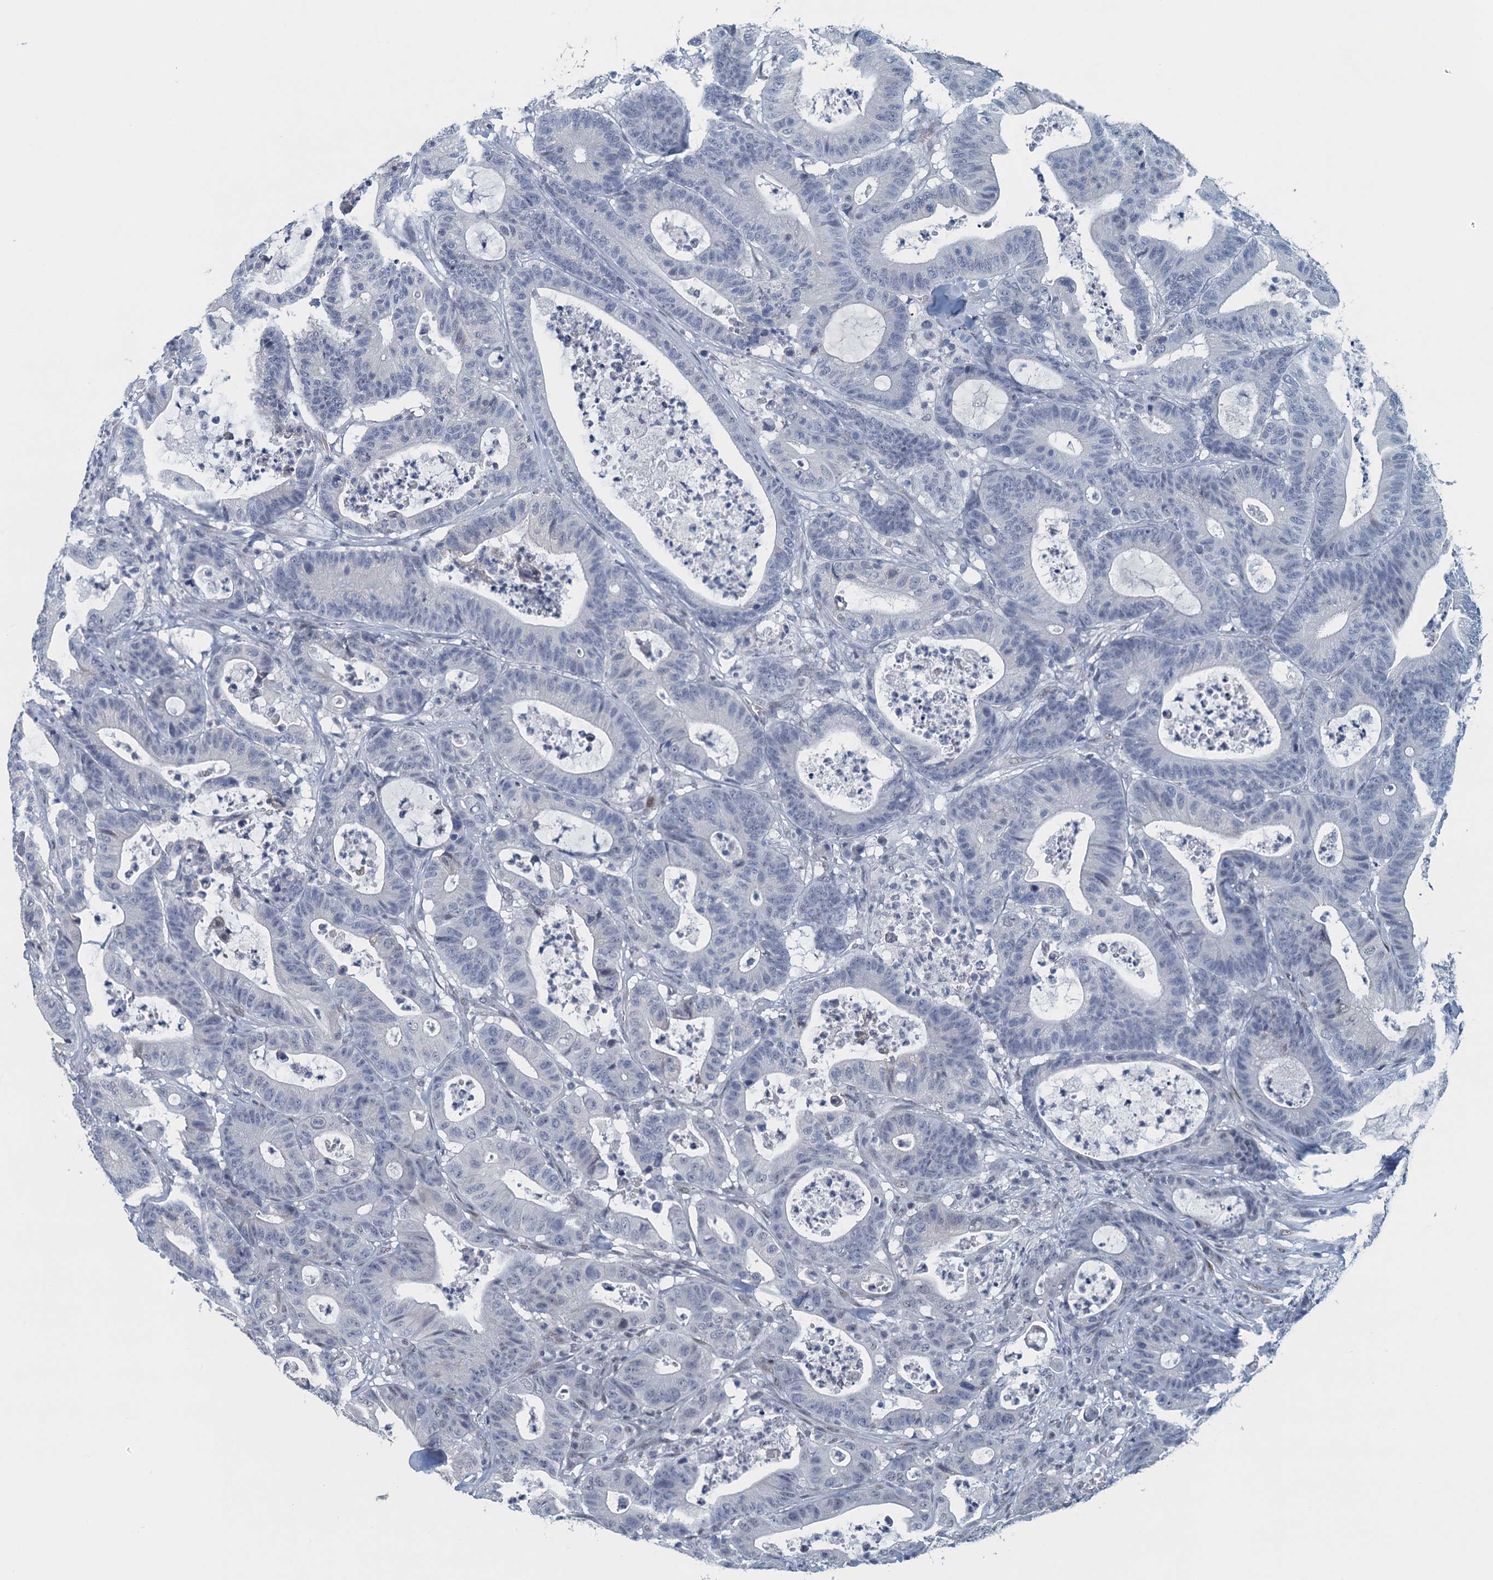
{"staining": {"intensity": "weak", "quantity": "<25%", "location": "nuclear"}, "tissue": "colorectal cancer", "cell_type": "Tumor cells", "image_type": "cancer", "snomed": [{"axis": "morphology", "description": "Adenocarcinoma, NOS"}, {"axis": "topography", "description": "Colon"}], "caption": "Protein analysis of colorectal cancer (adenocarcinoma) displays no significant positivity in tumor cells.", "gene": "TTLL9", "patient": {"sex": "female", "age": 84}}